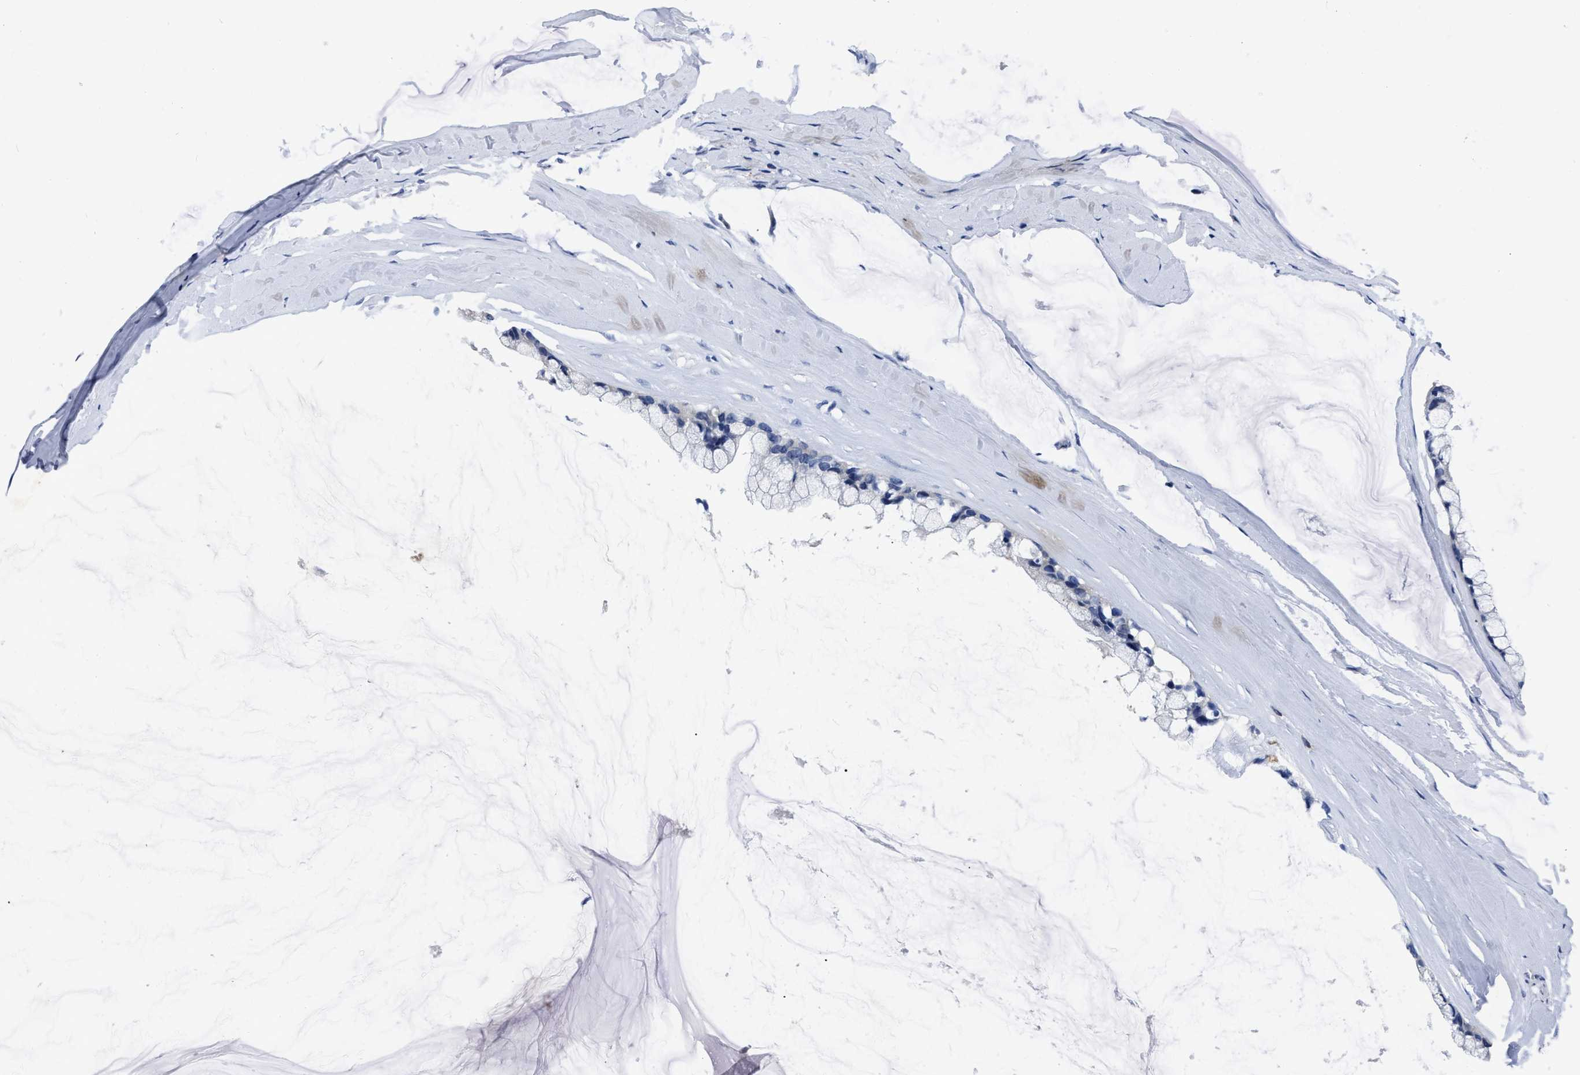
{"staining": {"intensity": "negative", "quantity": "none", "location": "none"}, "tissue": "ovarian cancer", "cell_type": "Tumor cells", "image_type": "cancer", "snomed": [{"axis": "morphology", "description": "Cystadenocarcinoma, mucinous, NOS"}, {"axis": "topography", "description": "Ovary"}], "caption": "Protein analysis of ovarian mucinous cystadenocarcinoma exhibits no significant positivity in tumor cells.", "gene": "OR10G3", "patient": {"sex": "female", "age": 39}}